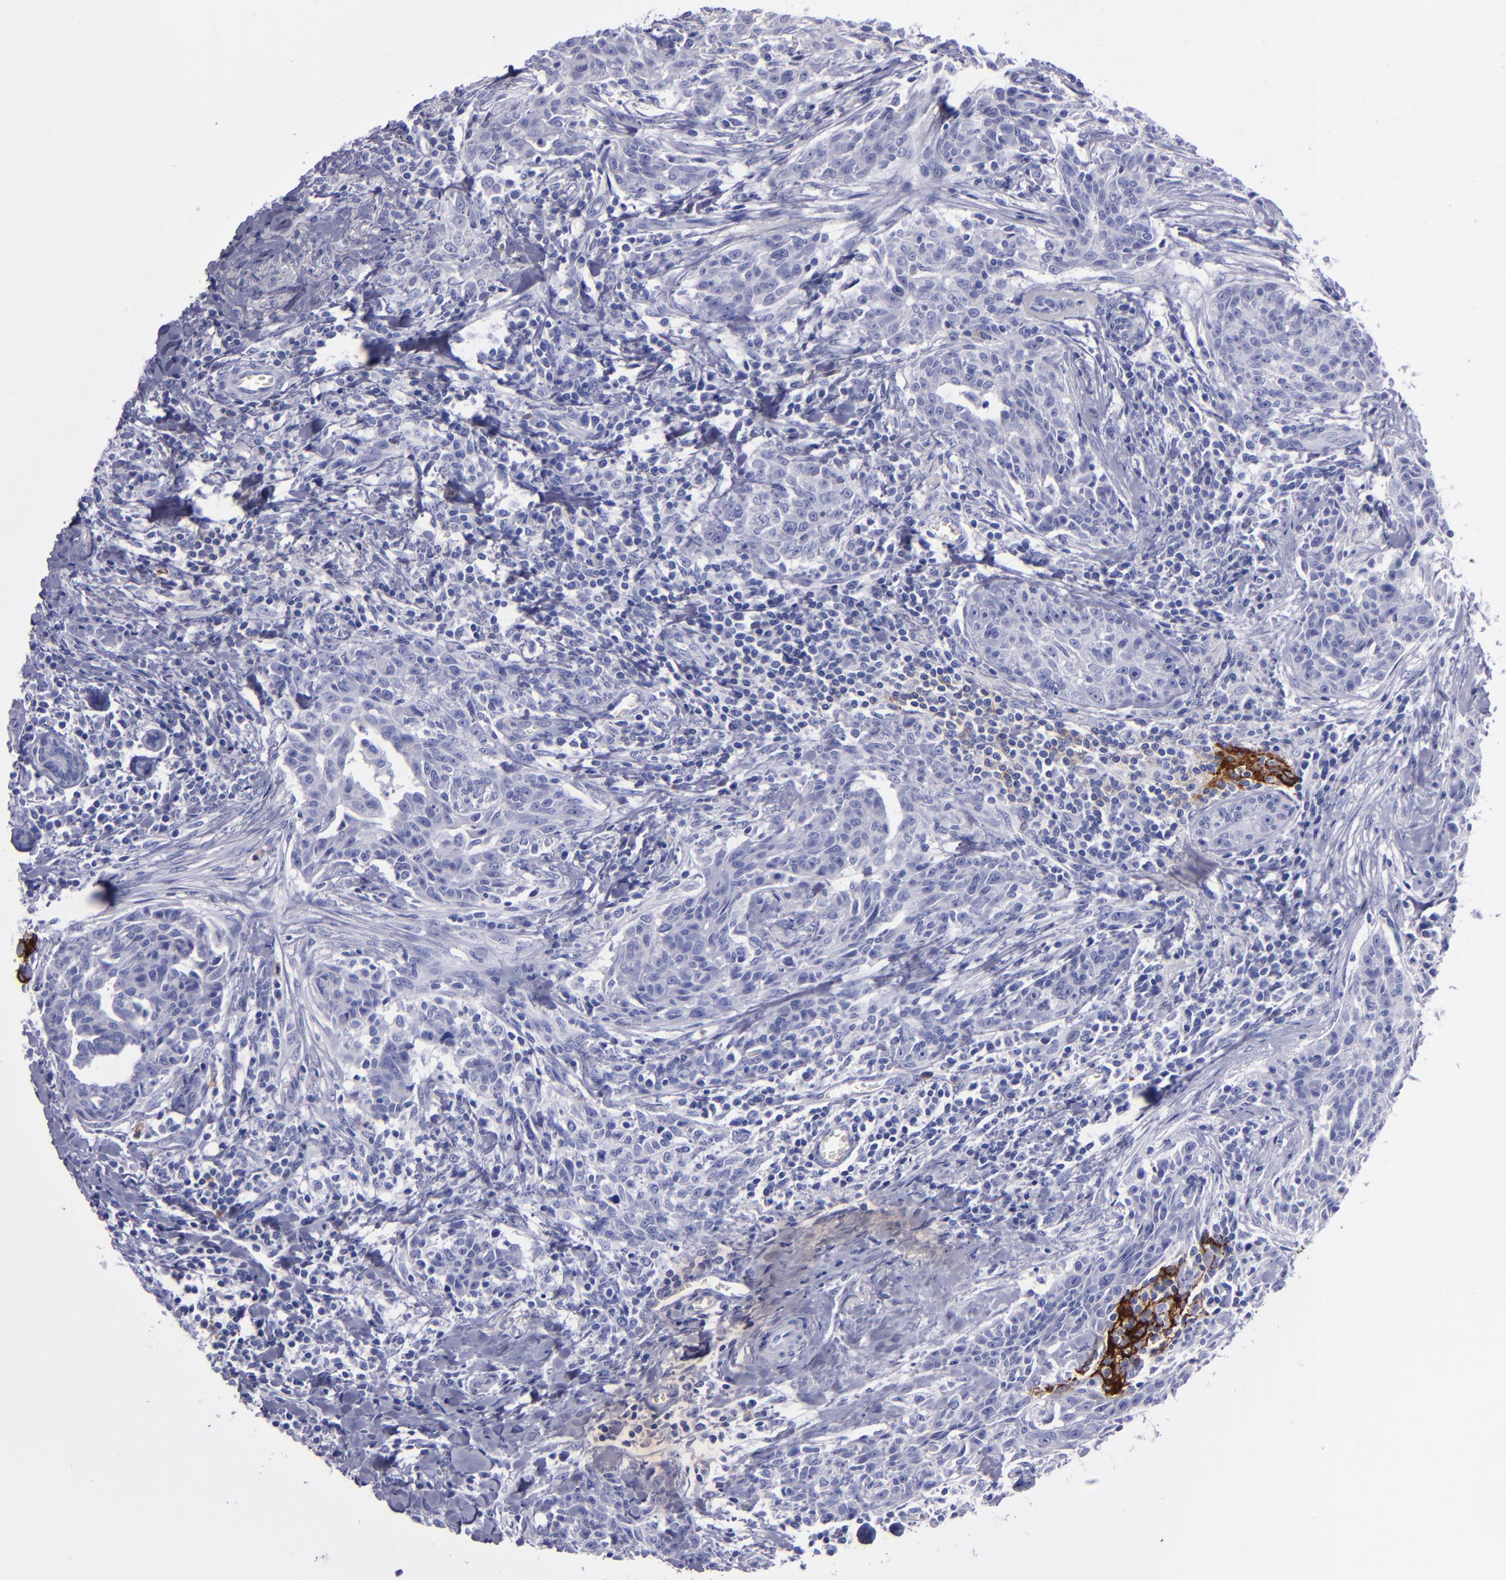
{"staining": {"intensity": "negative", "quantity": "none", "location": "none"}, "tissue": "breast cancer", "cell_type": "Tumor cells", "image_type": "cancer", "snomed": [{"axis": "morphology", "description": "Duct carcinoma"}, {"axis": "topography", "description": "Breast"}], "caption": "Immunohistochemistry histopathology image of neoplastic tissue: breast infiltrating ductal carcinoma stained with DAB (3,3'-diaminobenzidine) demonstrates no significant protein positivity in tumor cells. (Stains: DAB (3,3'-diaminobenzidine) IHC with hematoxylin counter stain, Microscopy: brightfield microscopy at high magnification).", "gene": "CR1", "patient": {"sex": "female", "age": 50}}